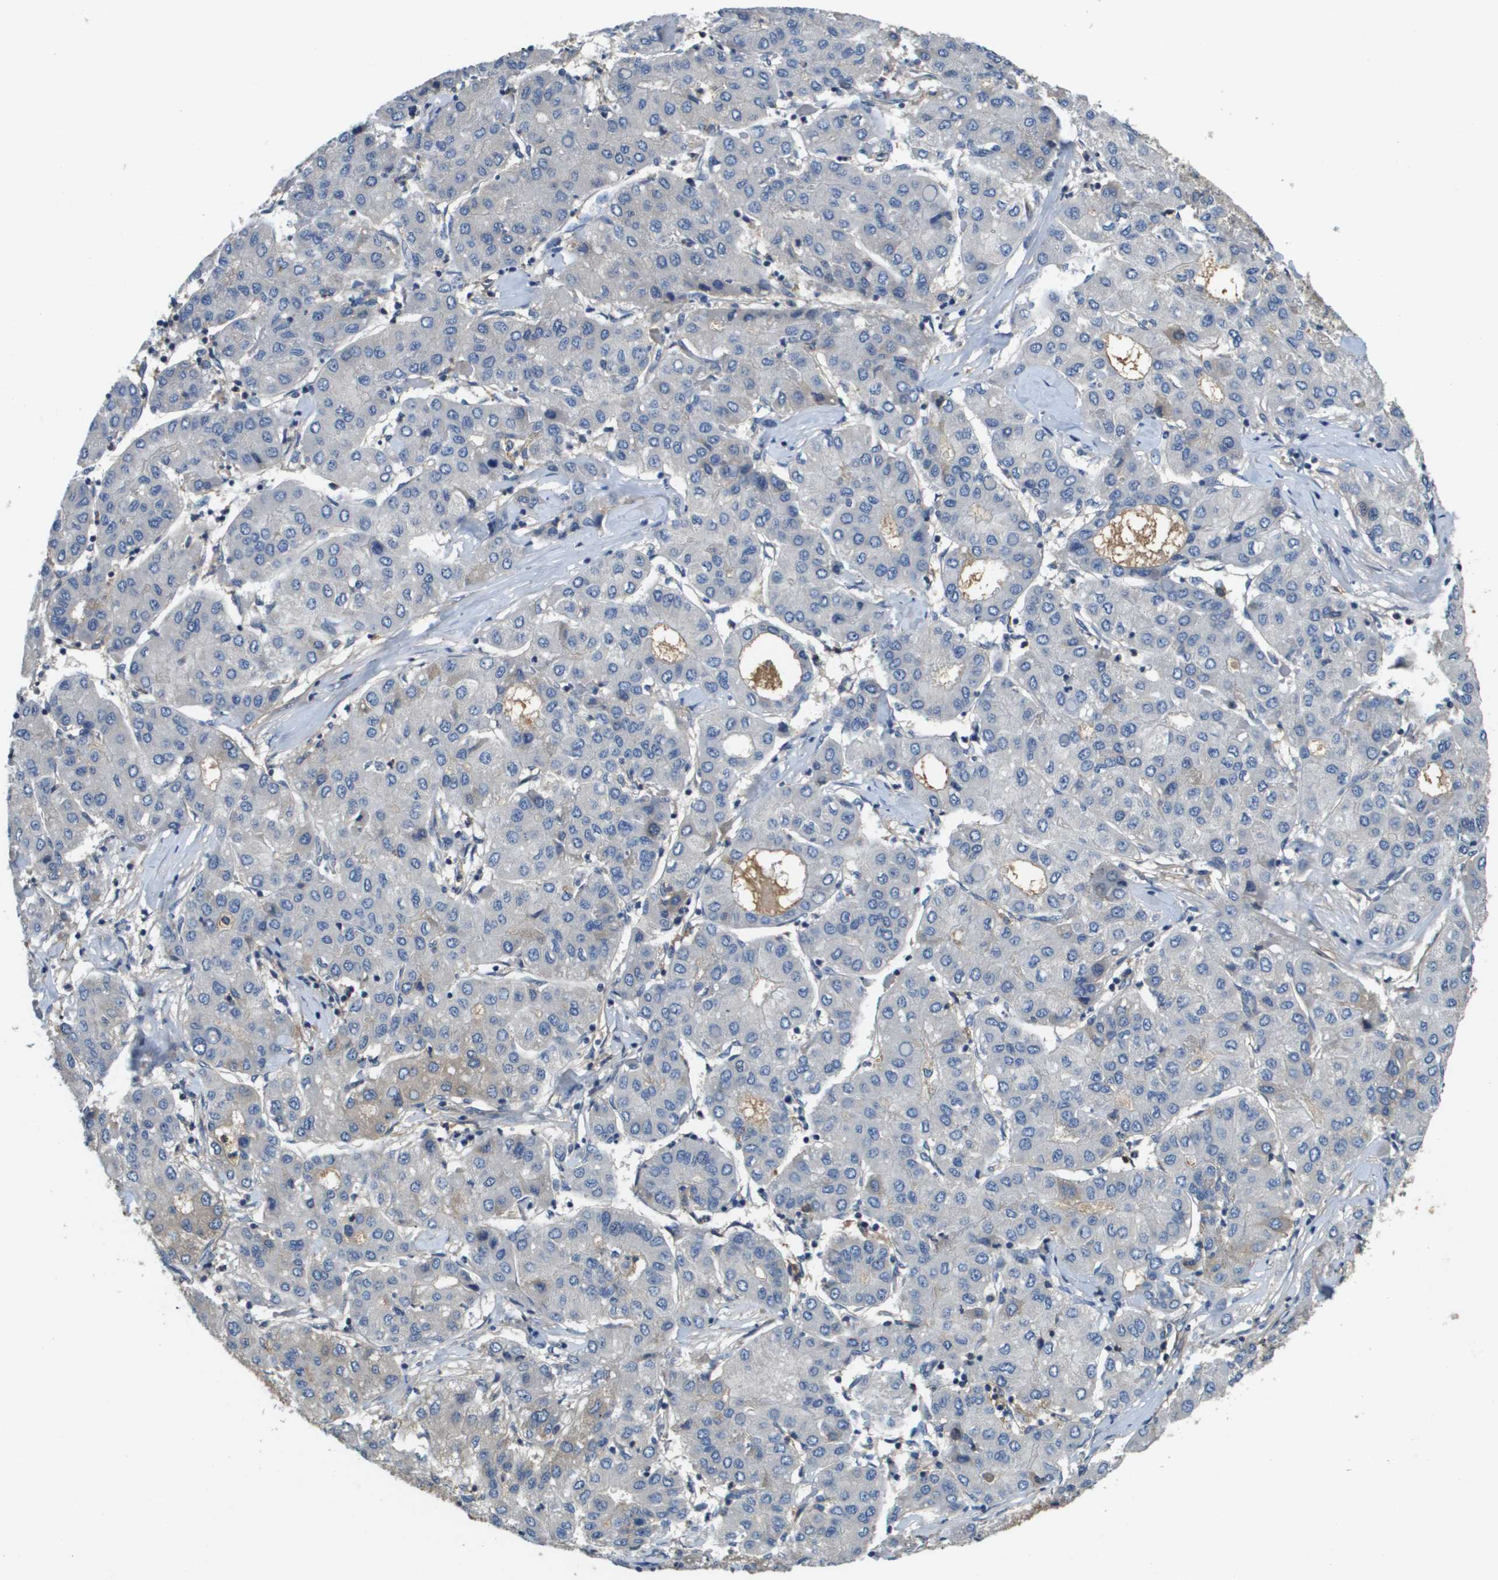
{"staining": {"intensity": "negative", "quantity": "none", "location": "none"}, "tissue": "liver cancer", "cell_type": "Tumor cells", "image_type": "cancer", "snomed": [{"axis": "morphology", "description": "Carcinoma, Hepatocellular, NOS"}, {"axis": "topography", "description": "Liver"}], "caption": "Tumor cells are negative for brown protein staining in hepatocellular carcinoma (liver).", "gene": "SLC16A3", "patient": {"sex": "male", "age": 65}}